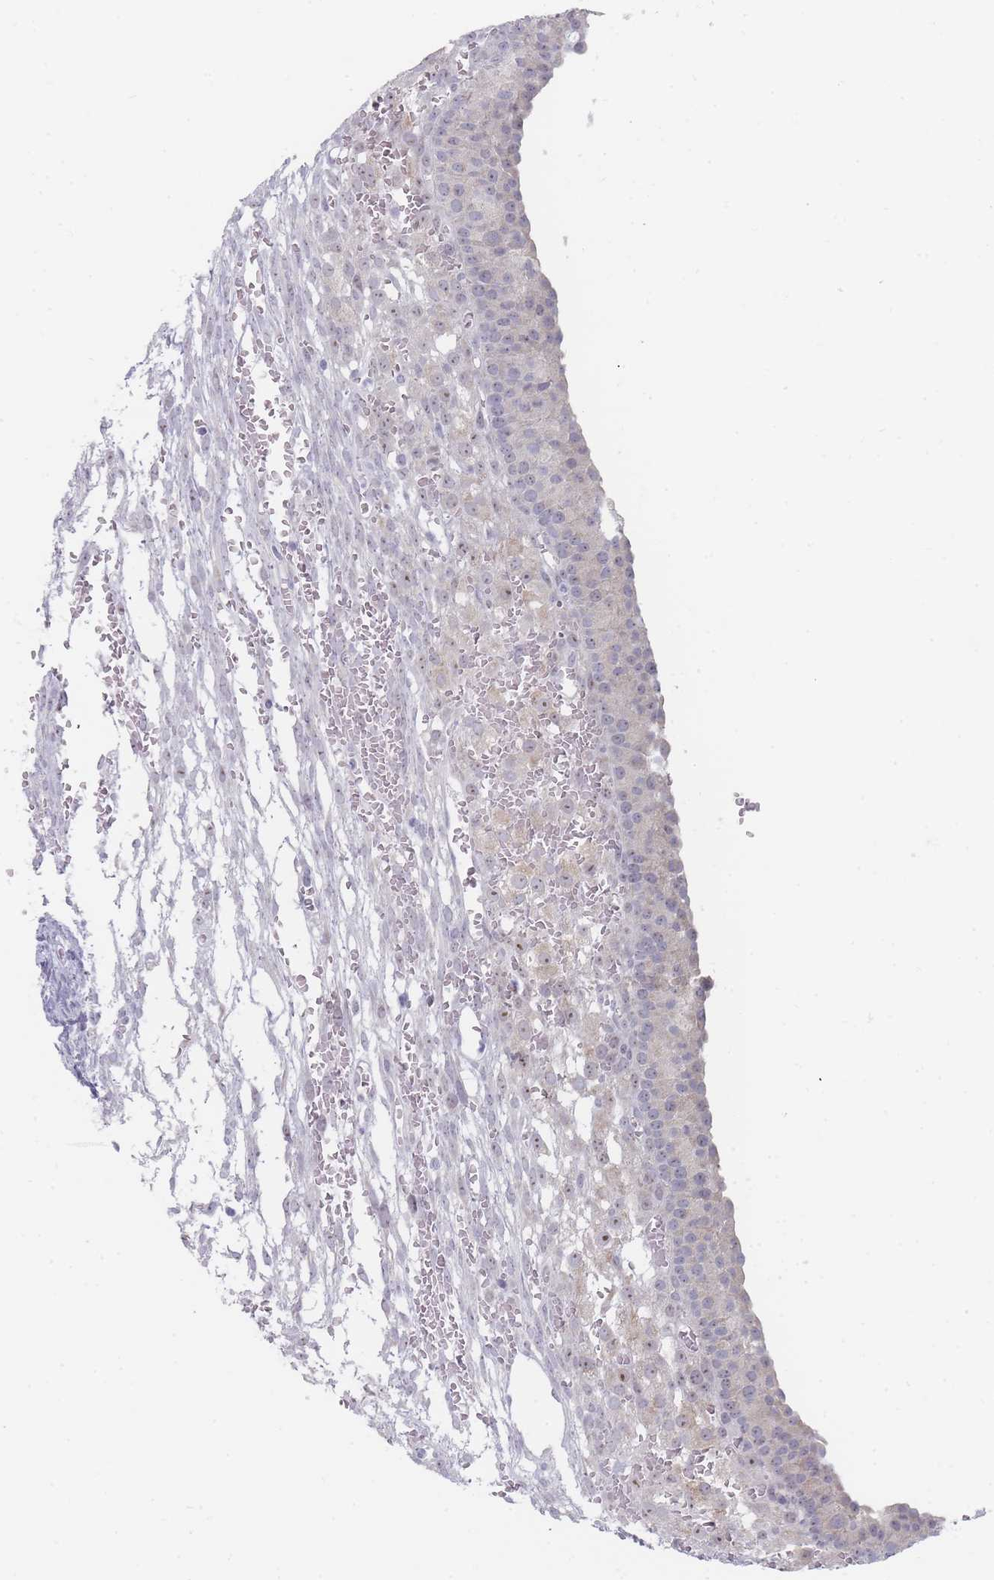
{"staining": {"intensity": "negative", "quantity": "none", "location": "none"}, "tissue": "ovary", "cell_type": "Follicle cells", "image_type": "normal", "snomed": [{"axis": "morphology", "description": "Normal tissue, NOS"}, {"axis": "topography", "description": "Ovary"}], "caption": "DAB immunohistochemical staining of benign human ovary displays no significant expression in follicle cells.", "gene": "RNF8", "patient": {"sex": "female", "age": 39}}